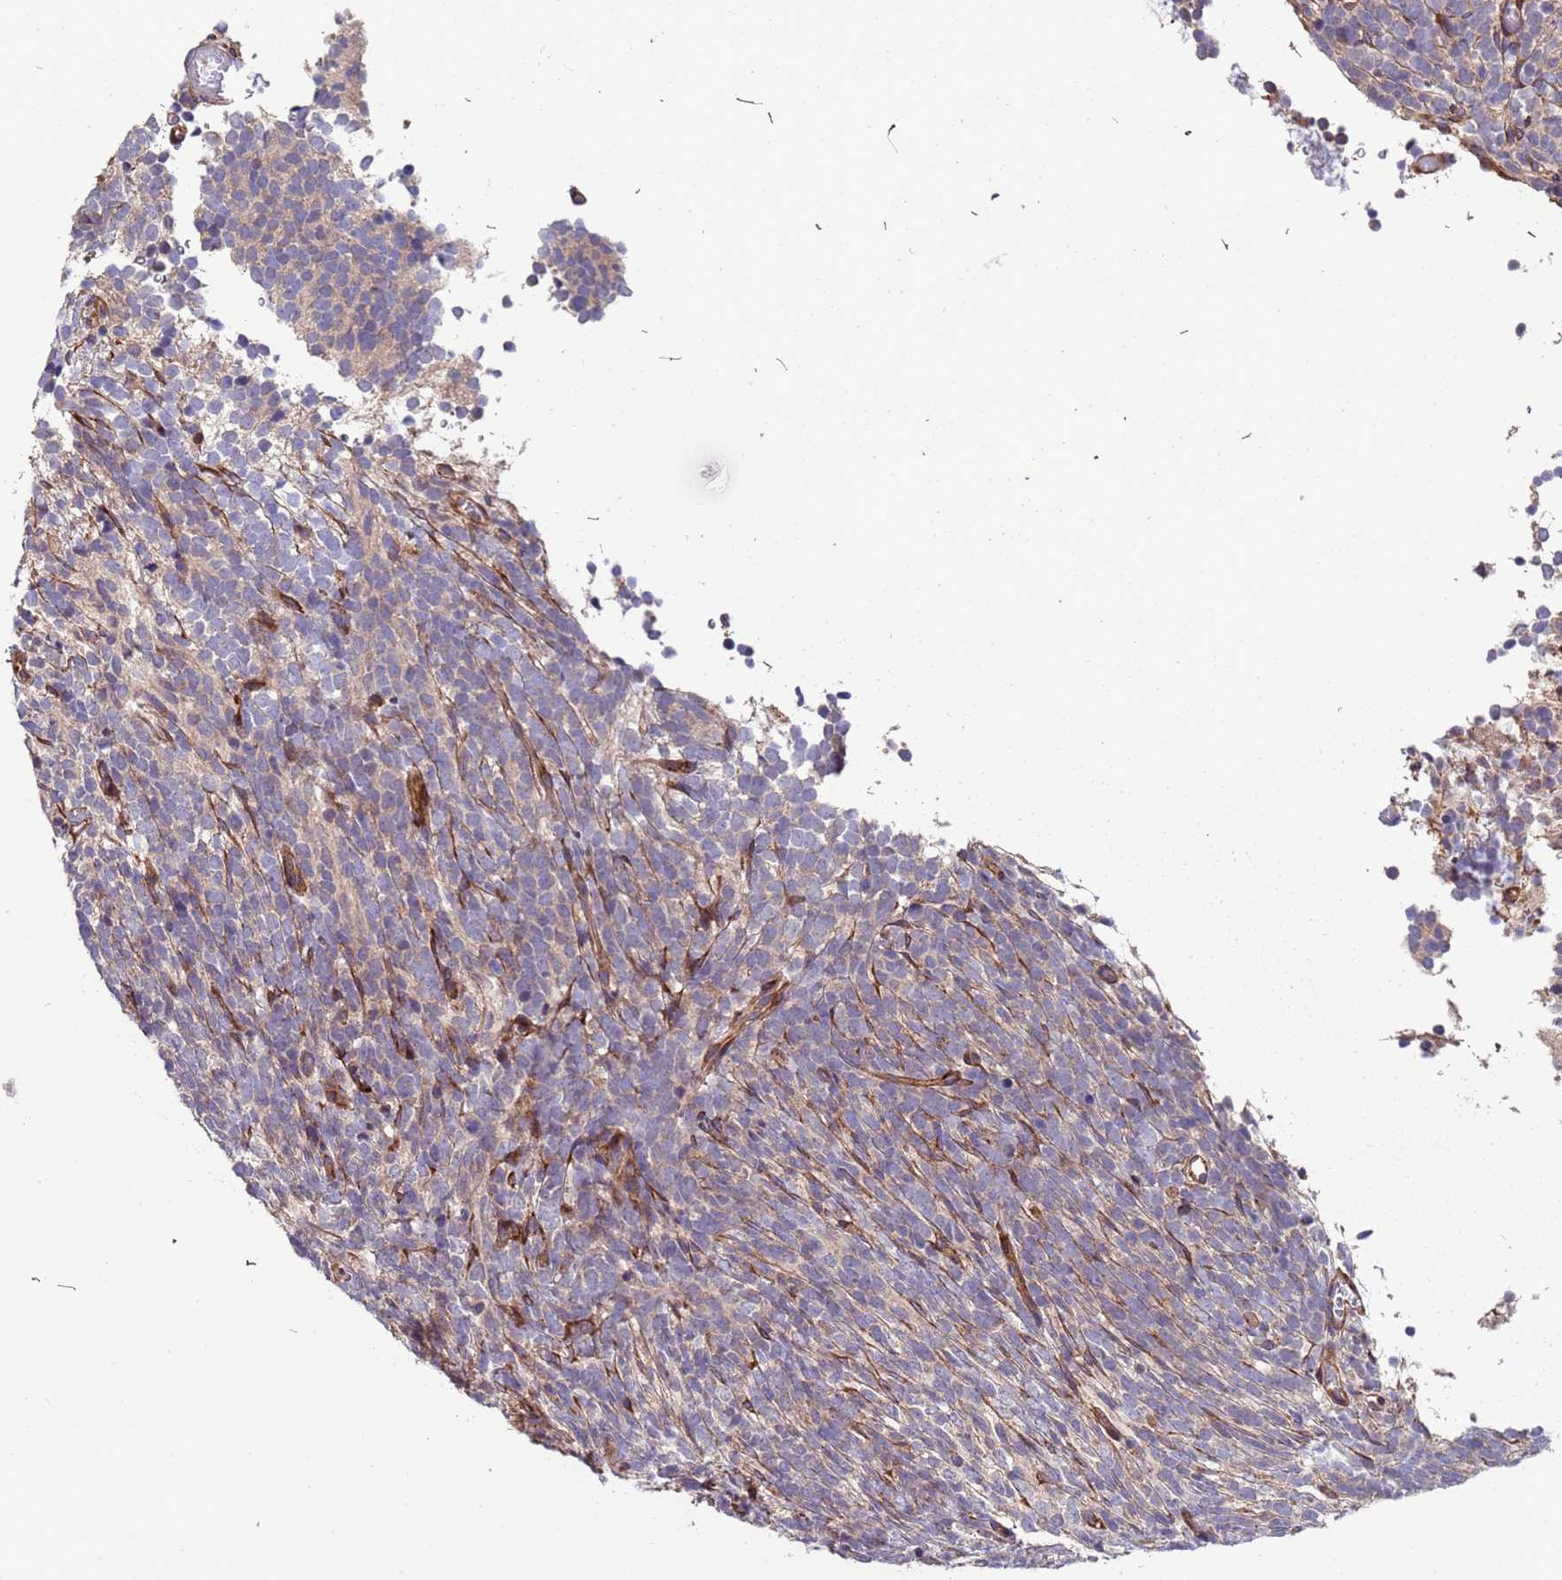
{"staining": {"intensity": "moderate", "quantity": "<25%", "location": "cytoplasmic/membranous"}, "tissue": "glioma", "cell_type": "Tumor cells", "image_type": "cancer", "snomed": [{"axis": "morphology", "description": "Glioma, malignant, Low grade"}, {"axis": "topography", "description": "Brain"}], "caption": "The immunohistochemical stain shows moderate cytoplasmic/membranous expression in tumor cells of malignant glioma (low-grade) tissue.", "gene": "MOCS1", "patient": {"sex": "female", "age": 1}}